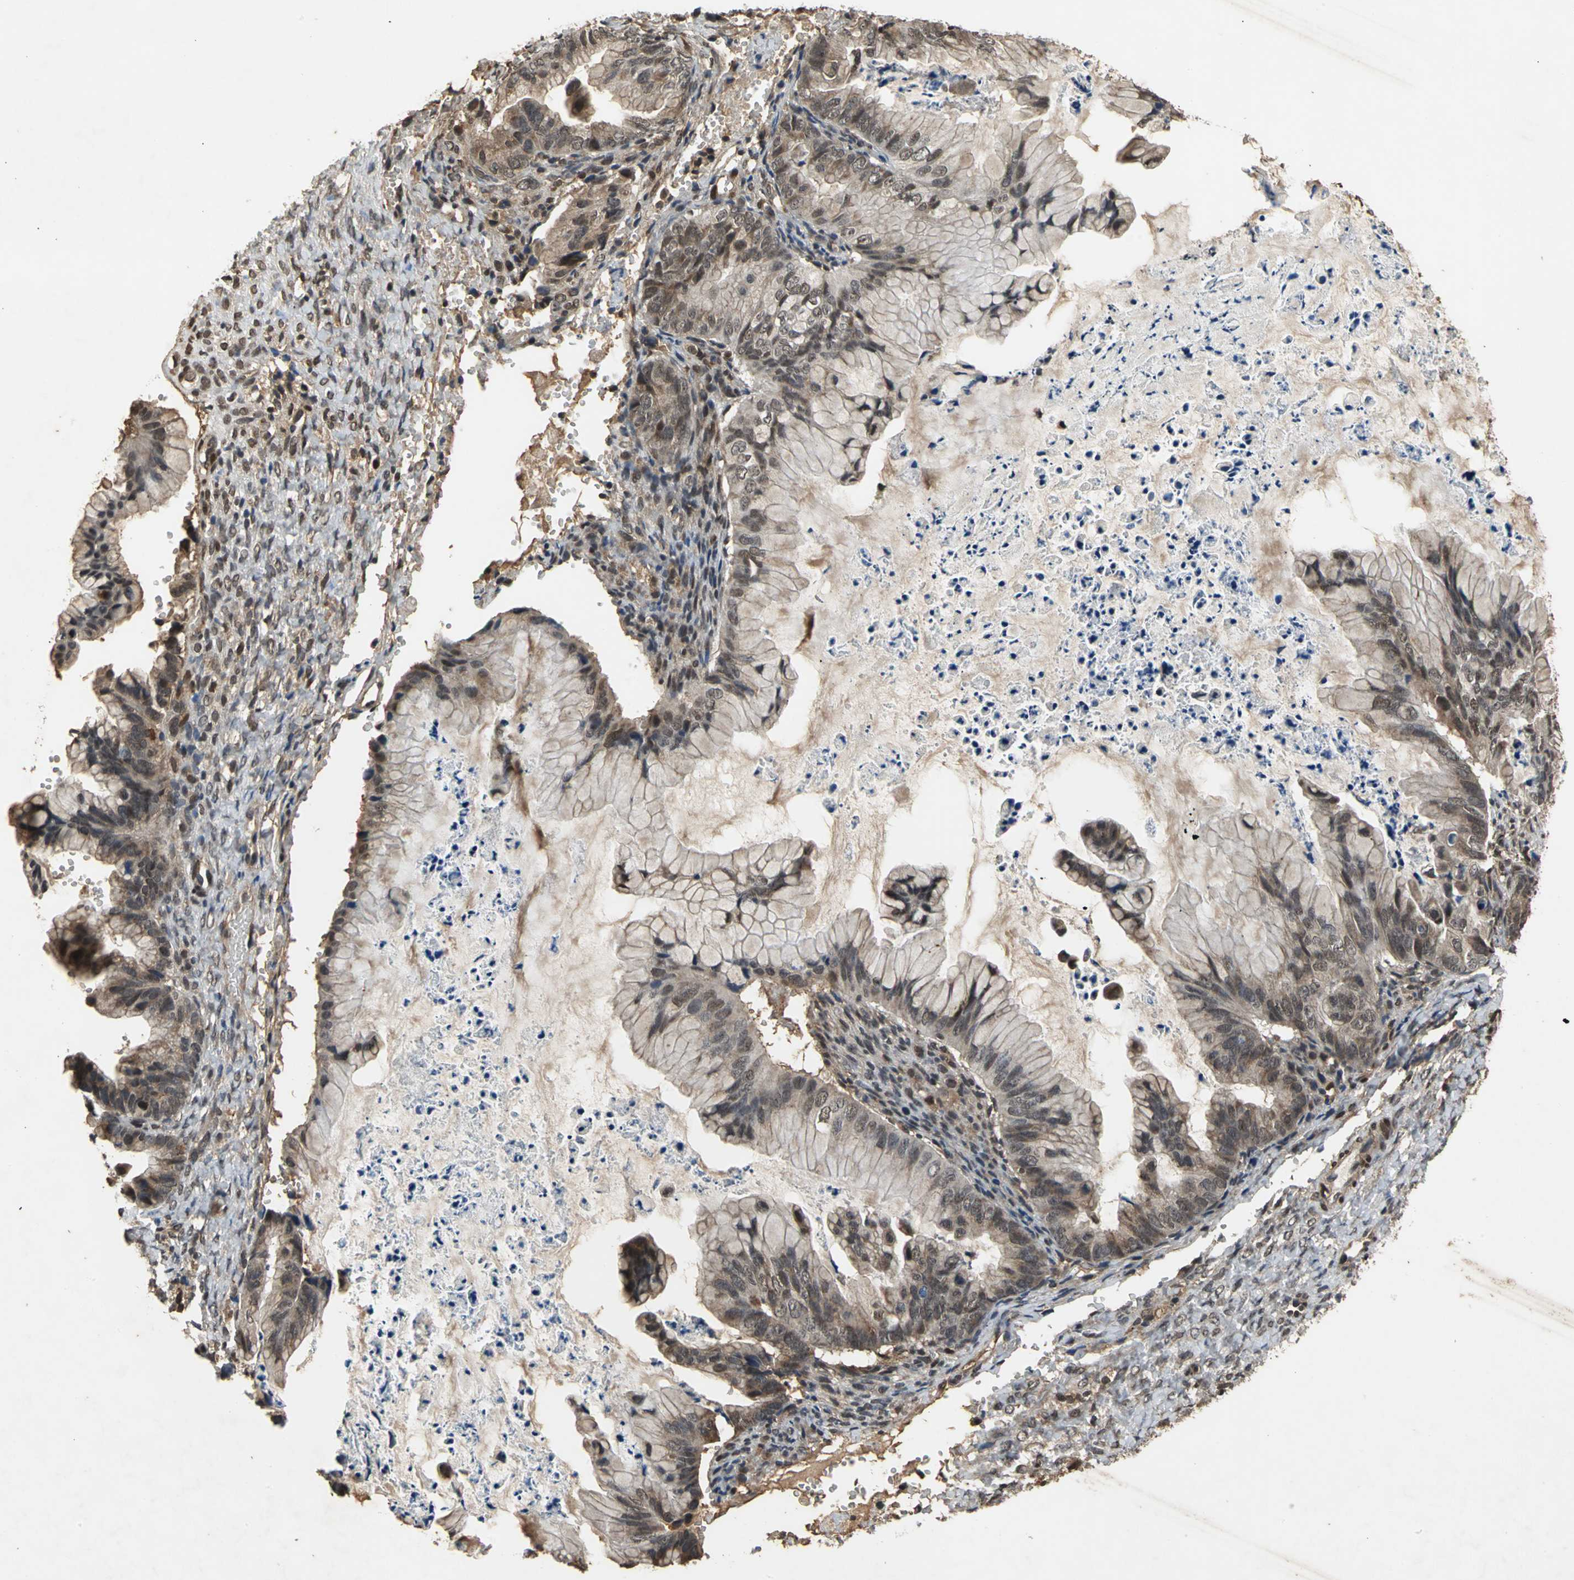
{"staining": {"intensity": "weak", "quantity": "25%-75%", "location": "cytoplasmic/membranous"}, "tissue": "ovarian cancer", "cell_type": "Tumor cells", "image_type": "cancer", "snomed": [{"axis": "morphology", "description": "Cystadenocarcinoma, mucinous, NOS"}, {"axis": "topography", "description": "Ovary"}], "caption": "Immunohistochemistry histopathology image of neoplastic tissue: ovarian cancer (mucinous cystadenocarcinoma) stained using IHC shows low levels of weak protein expression localized specifically in the cytoplasmic/membranous of tumor cells, appearing as a cytoplasmic/membranous brown color.", "gene": "NOTCH3", "patient": {"sex": "female", "age": 36}}